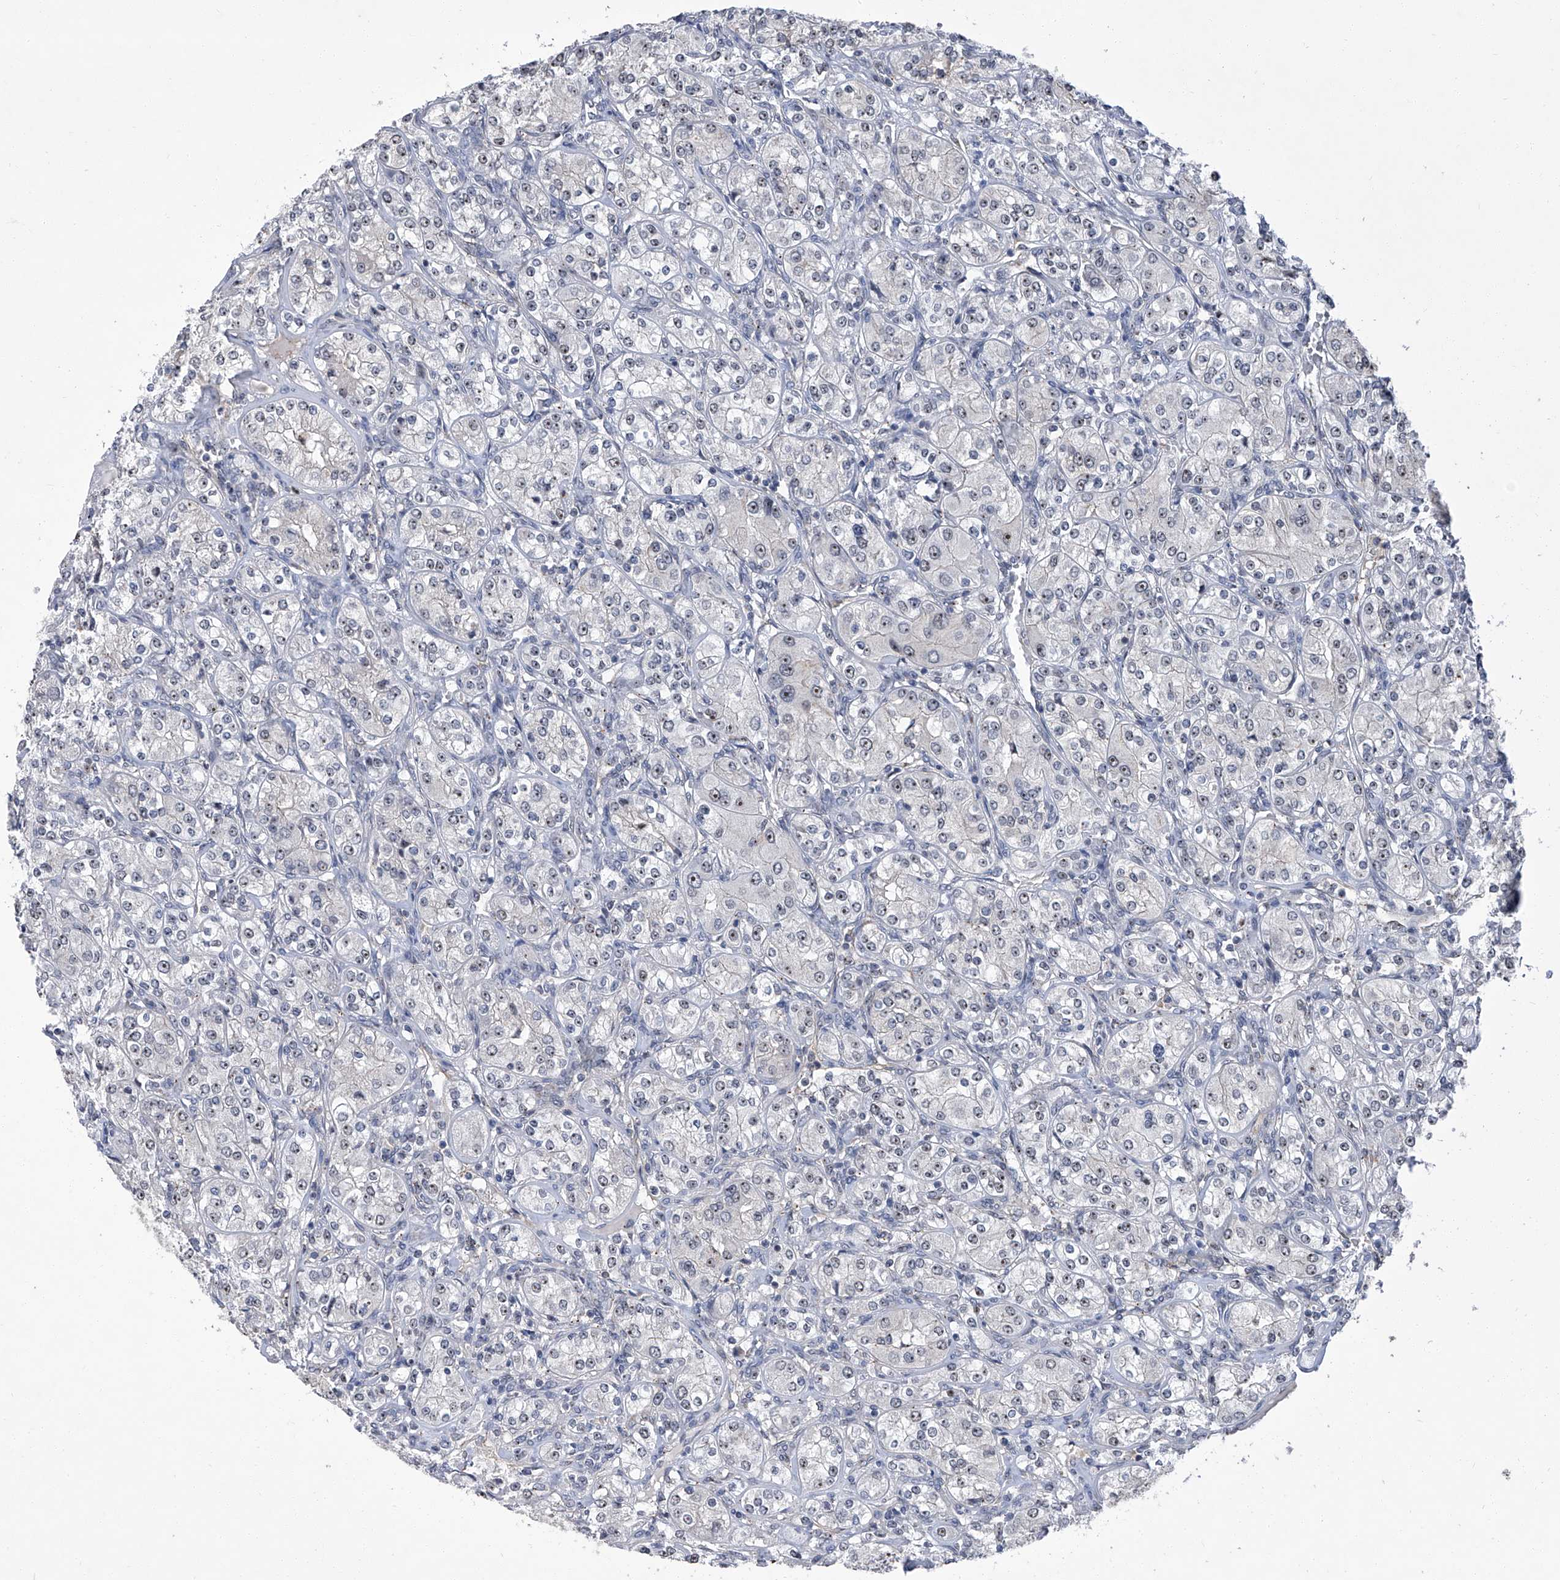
{"staining": {"intensity": "moderate", "quantity": "25%-75%", "location": "nuclear"}, "tissue": "renal cancer", "cell_type": "Tumor cells", "image_type": "cancer", "snomed": [{"axis": "morphology", "description": "Adenocarcinoma, NOS"}, {"axis": "topography", "description": "Kidney"}], "caption": "Immunohistochemical staining of renal cancer reveals medium levels of moderate nuclear protein expression in approximately 25%-75% of tumor cells.", "gene": "CMTR1", "patient": {"sex": "male", "age": 77}}